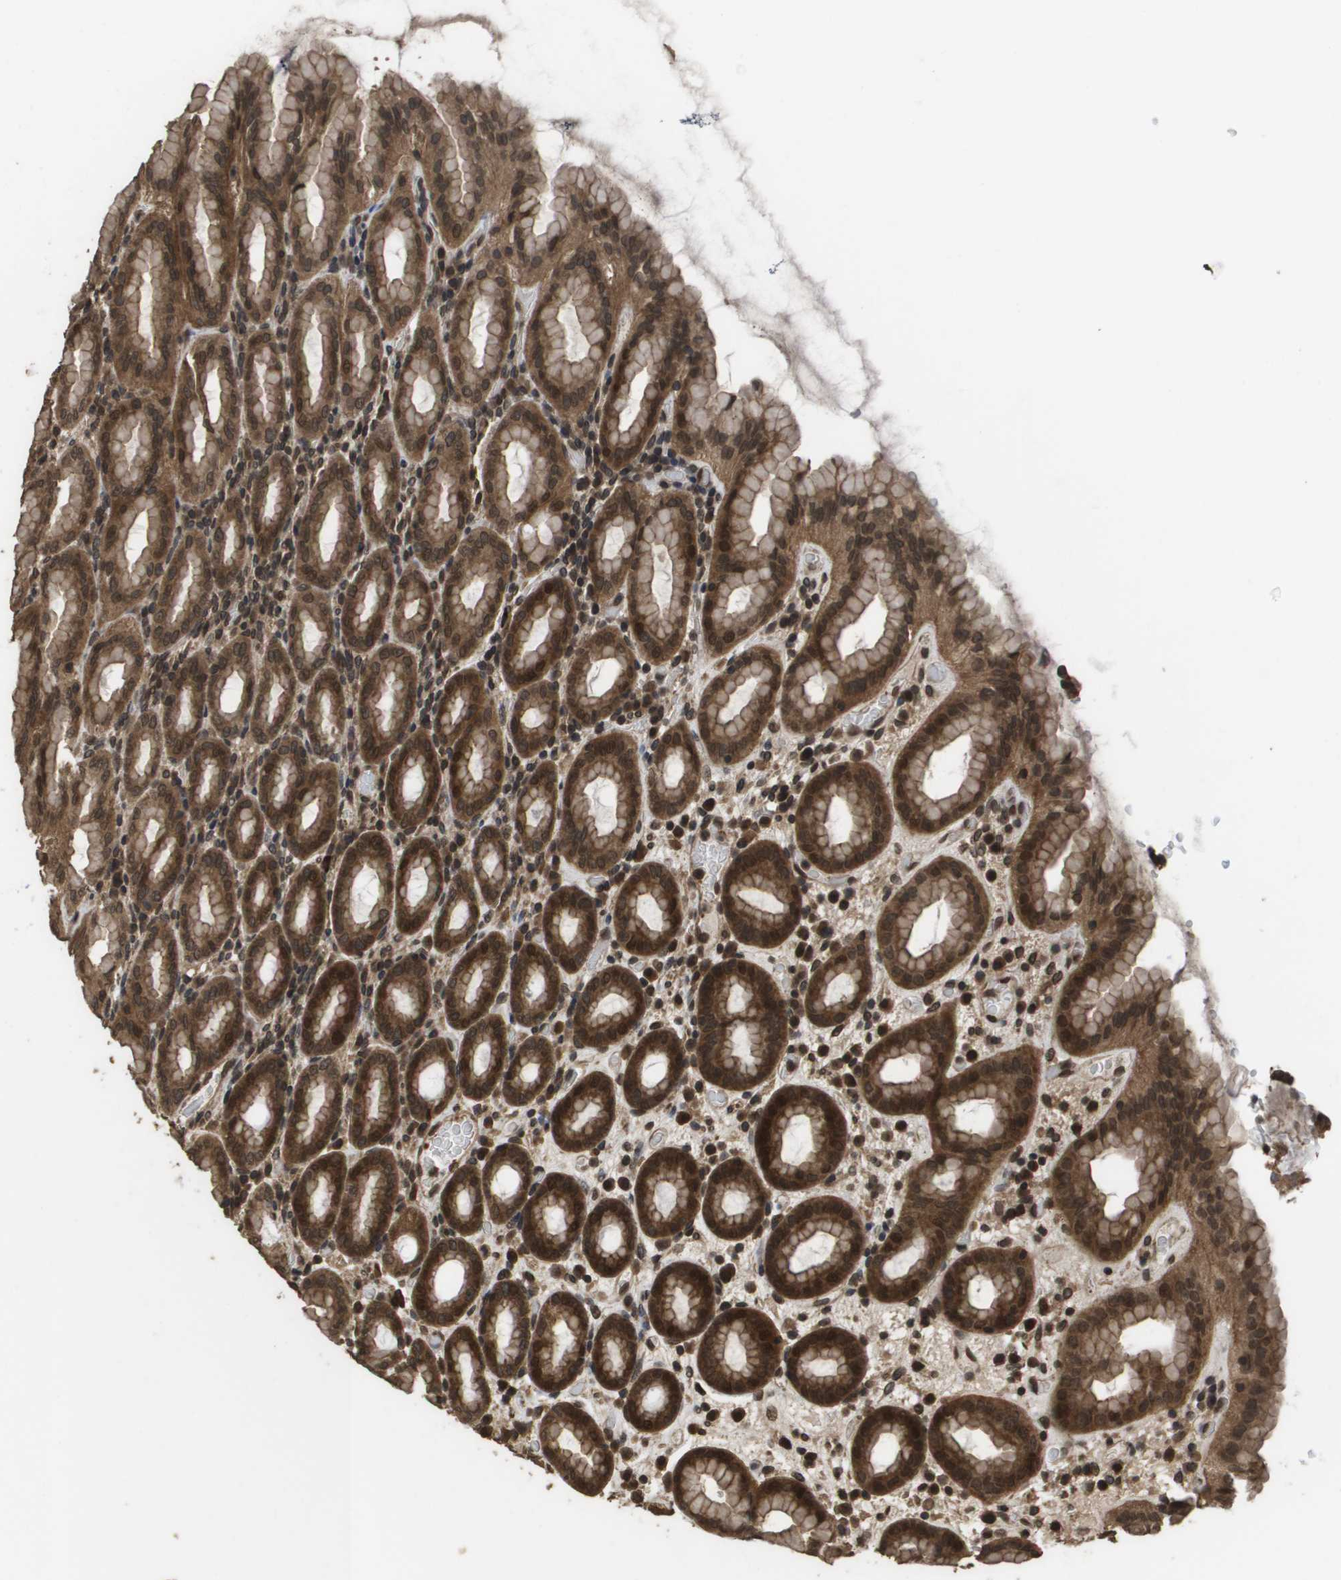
{"staining": {"intensity": "strong", "quantity": ">75%", "location": "cytoplasmic/membranous,nuclear"}, "tissue": "stomach", "cell_type": "Glandular cells", "image_type": "normal", "snomed": [{"axis": "morphology", "description": "Normal tissue, NOS"}, {"axis": "topography", "description": "Stomach, upper"}], "caption": "High-magnification brightfield microscopy of unremarkable stomach stained with DAB (3,3'-diaminobenzidine) (brown) and counterstained with hematoxylin (blue). glandular cells exhibit strong cytoplasmic/membranous,nuclear staining is seen in about>75% of cells.", "gene": "AXIN2", "patient": {"sex": "male", "age": 68}}